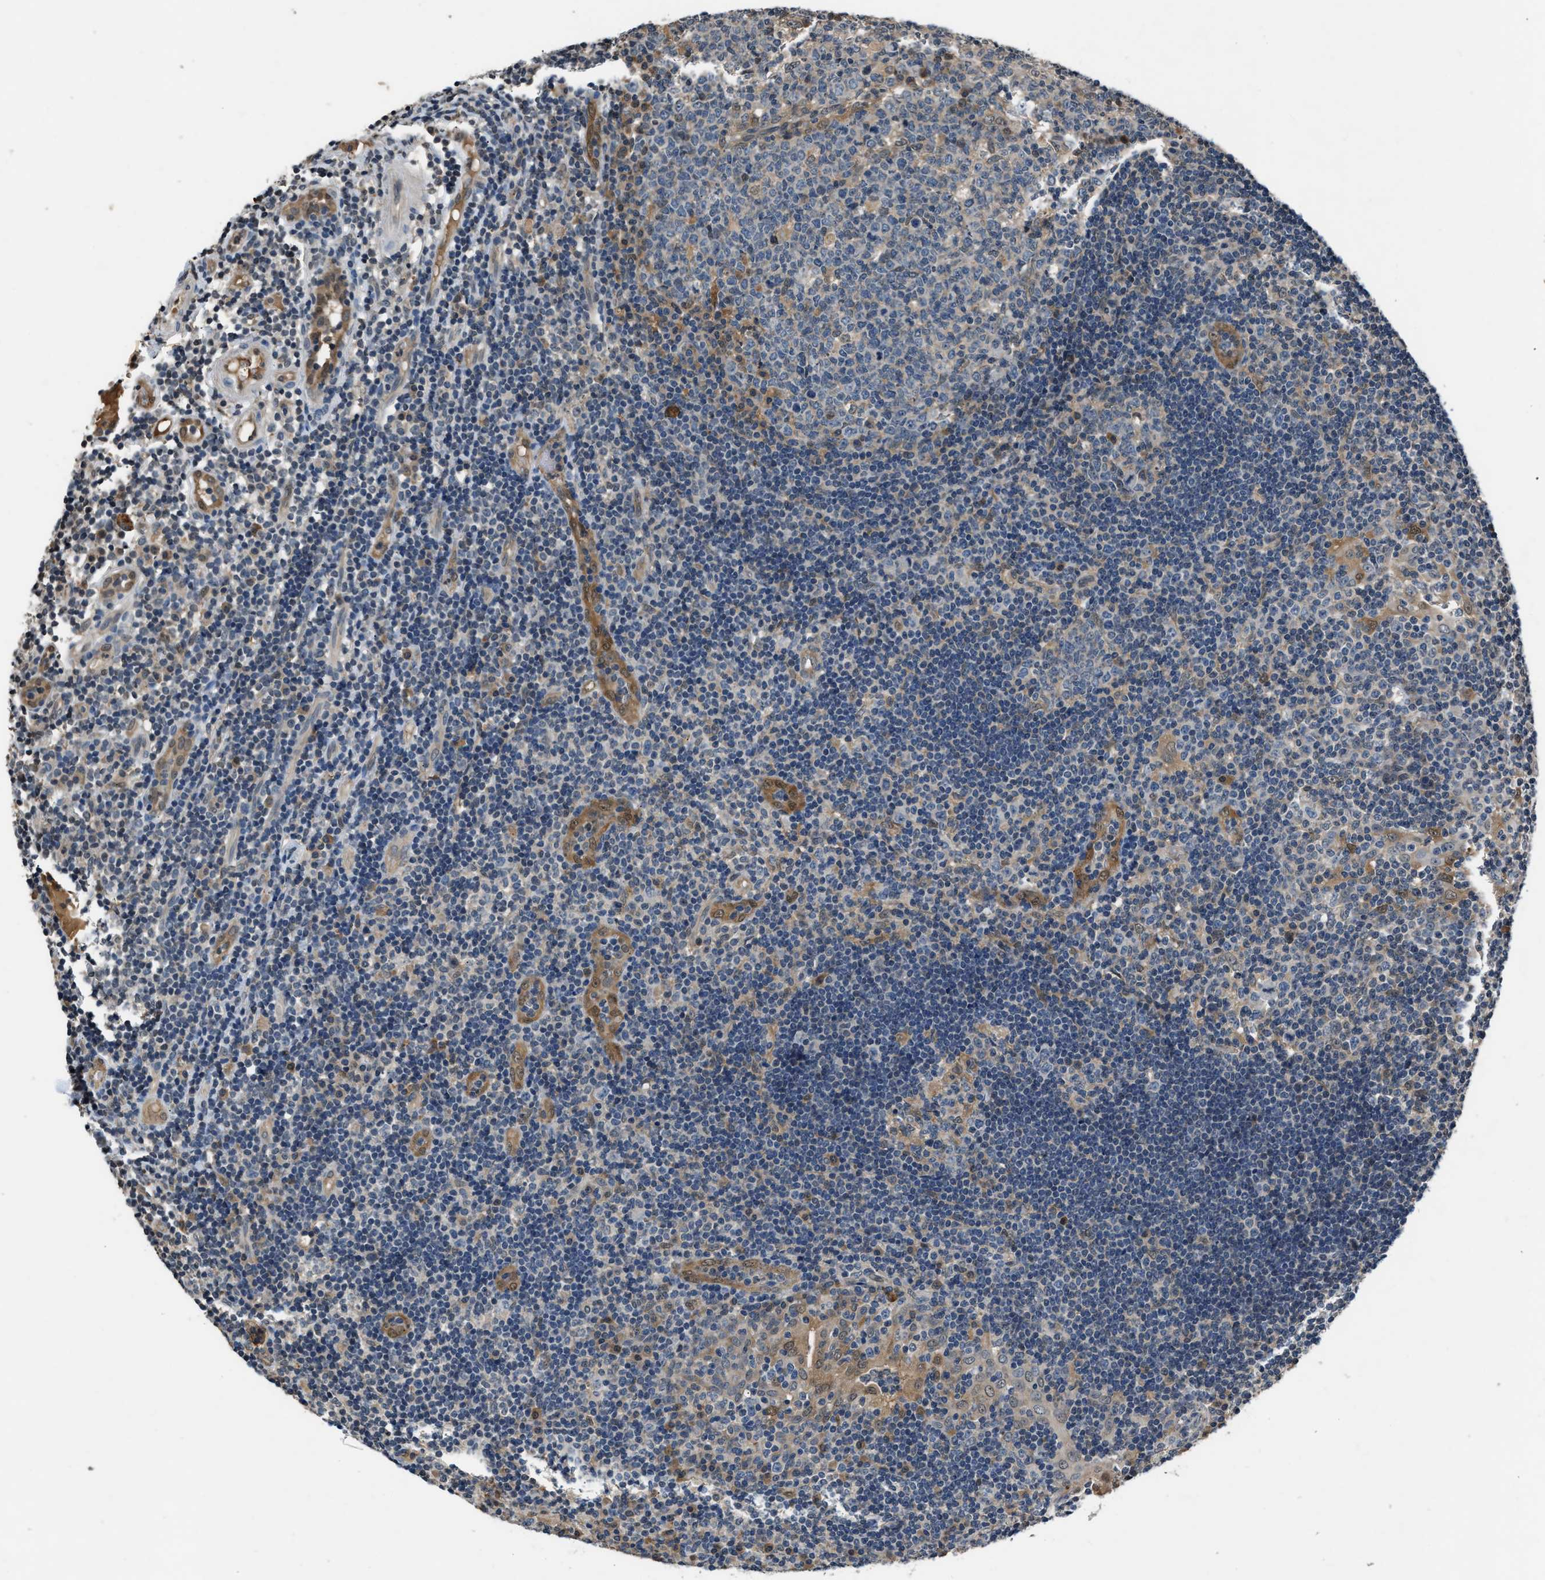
{"staining": {"intensity": "moderate", "quantity": "<25%", "location": "cytoplasmic/membranous,nuclear"}, "tissue": "tonsil", "cell_type": "Germinal center cells", "image_type": "normal", "snomed": [{"axis": "morphology", "description": "Normal tissue, NOS"}, {"axis": "topography", "description": "Tonsil"}], "caption": "IHC photomicrograph of normal tonsil: tonsil stained using IHC exhibits low levels of moderate protein expression localized specifically in the cytoplasmic/membranous,nuclear of germinal center cells, appearing as a cytoplasmic/membranous,nuclear brown color.", "gene": "TP53I3", "patient": {"sex": "female", "age": 40}}